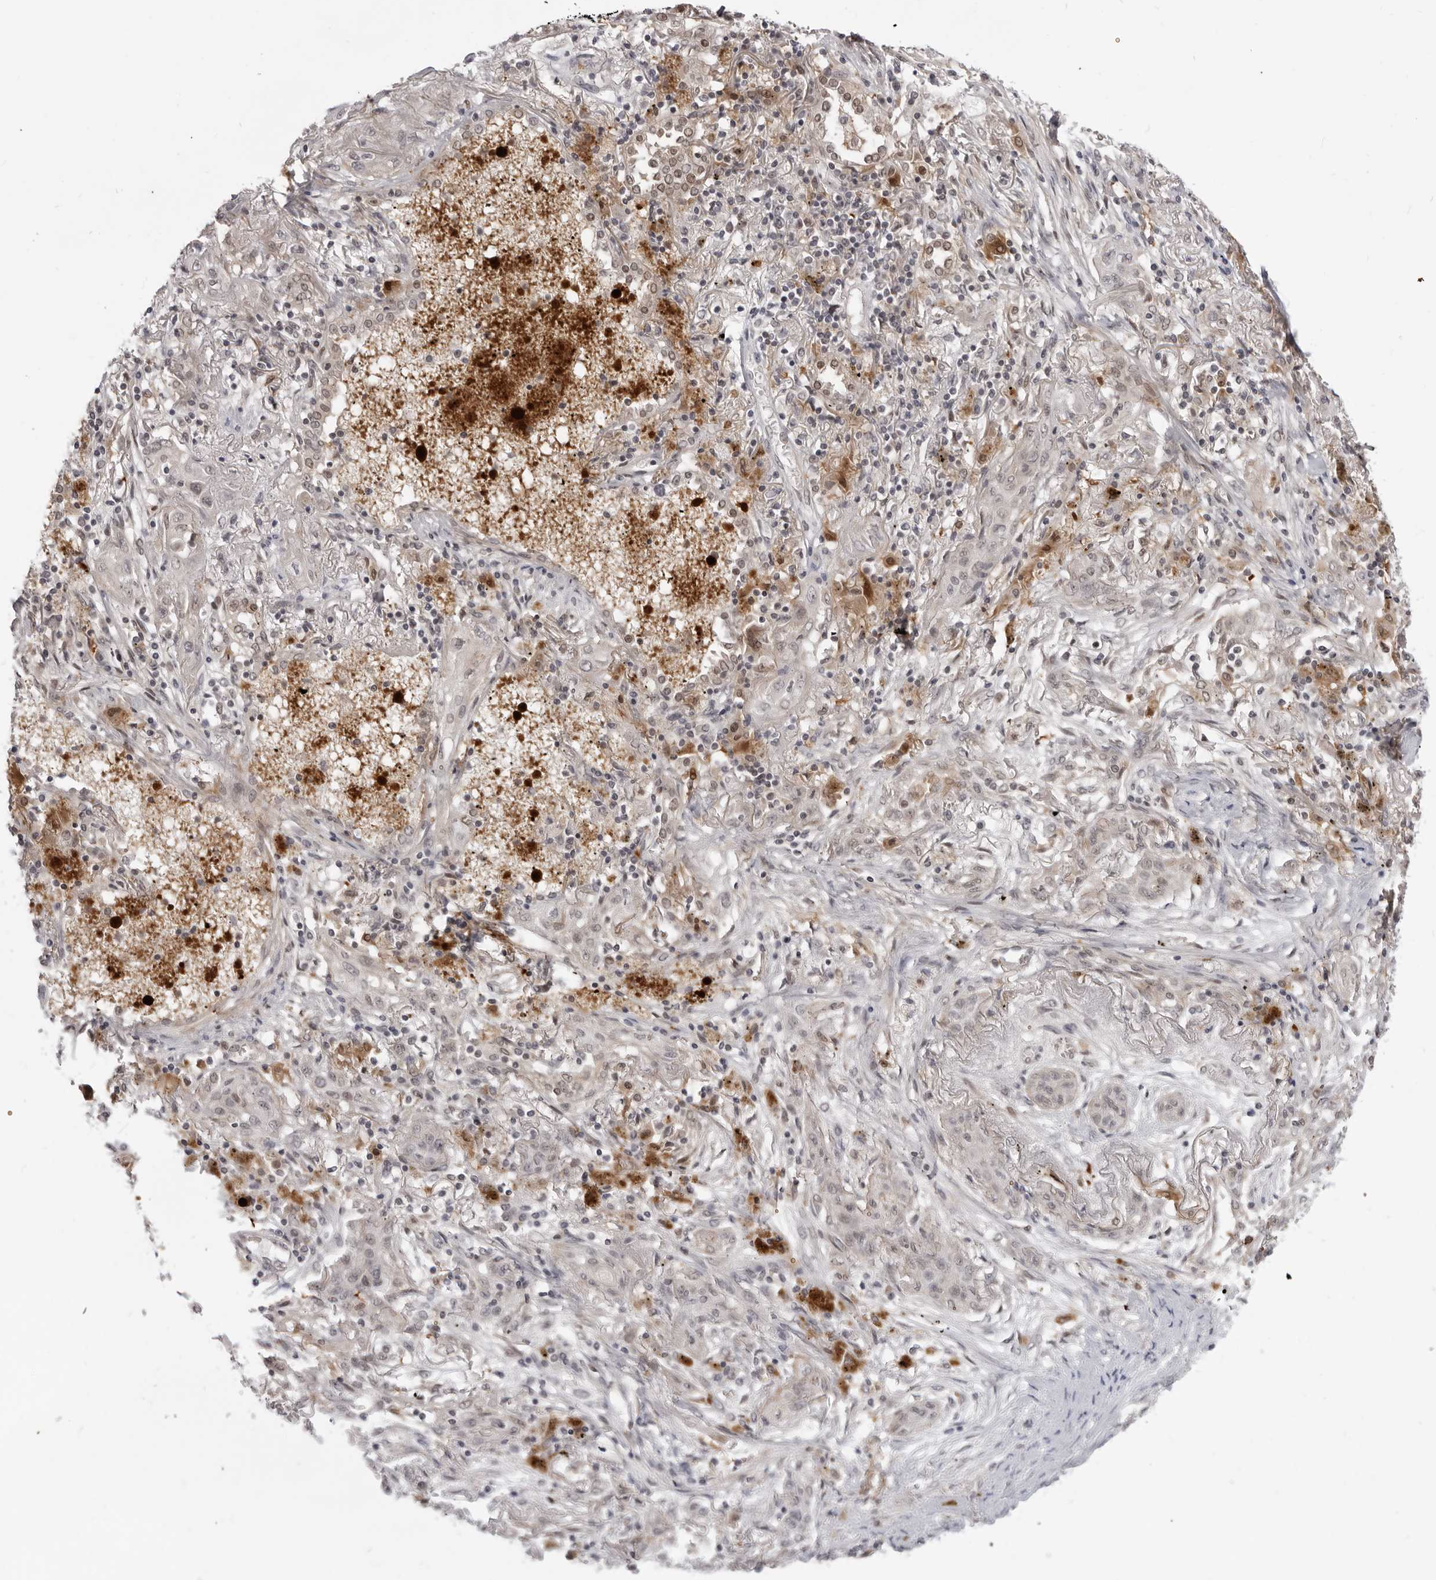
{"staining": {"intensity": "weak", "quantity": "25%-75%", "location": "nuclear"}, "tissue": "lung cancer", "cell_type": "Tumor cells", "image_type": "cancer", "snomed": [{"axis": "morphology", "description": "Squamous cell carcinoma, NOS"}, {"axis": "topography", "description": "Lung"}], "caption": "Lung squamous cell carcinoma tissue exhibits weak nuclear positivity in about 25%-75% of tumor cells", "gene": "SRGAP2", "patient": {"sex": "female", "age": 47}}